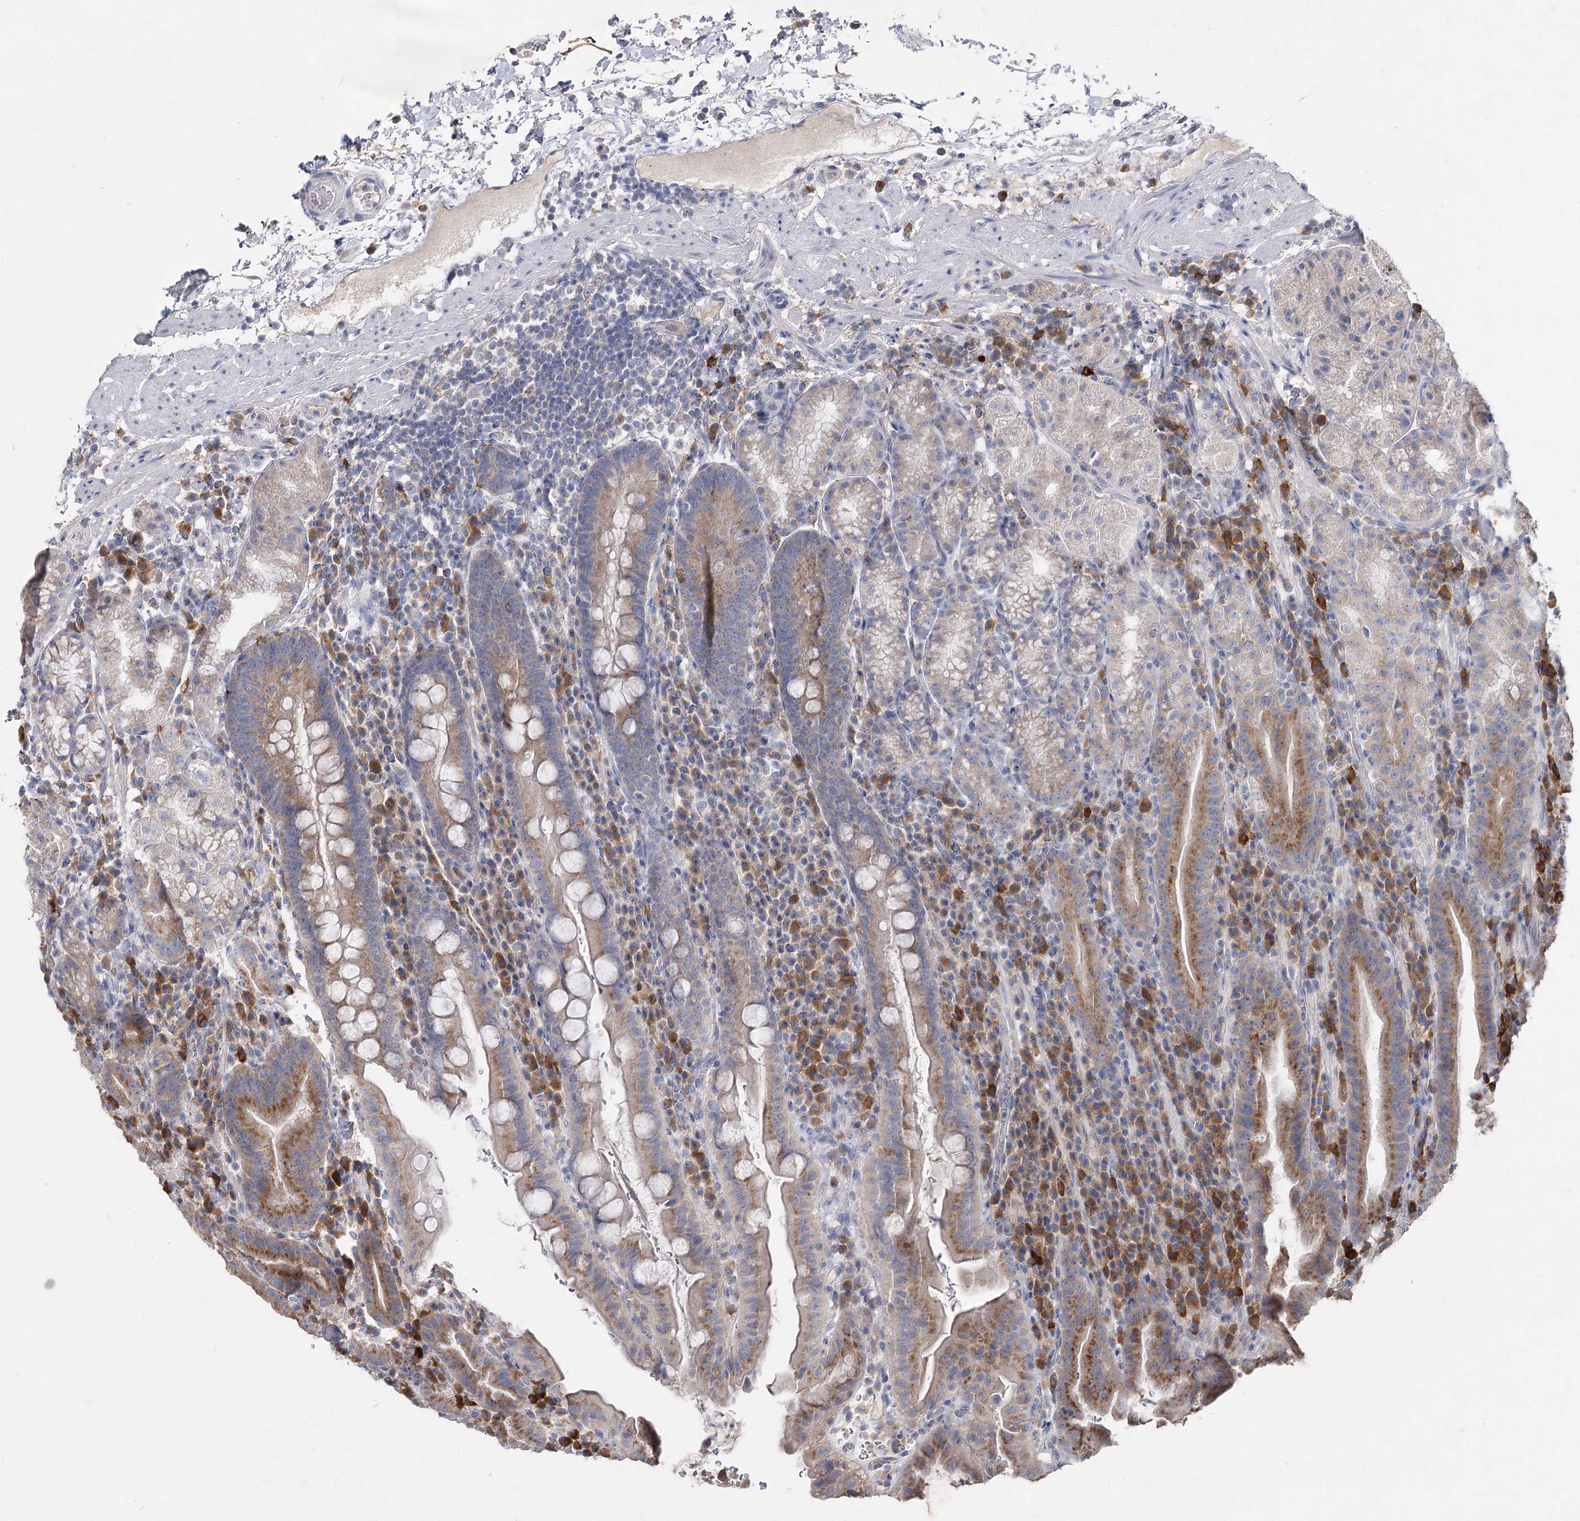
{"staining": {"intensity": "moderate", "quantity": "<25%", "location": "cytoplasmic/membranous"}, "tissue": "stomach", "cell_type": "Glandular cells", "image_type": "normal", "snomed": [{"axis": "morphology", "description": "Normal tissue, NOS"}, {"axis": "morphology", "description": "Inflammation, NOS"}, {"axis": "topography", "description": "Stomach"}], "caption": "Immunohistochemistry (IHC) of normal human stomach reveals low levels of moderate cytoplasmic/membranous positivity in approximately <25% of glandular cells.", "gene": "IL1RAP", "patient": {"sex": "male", "age": 79}}